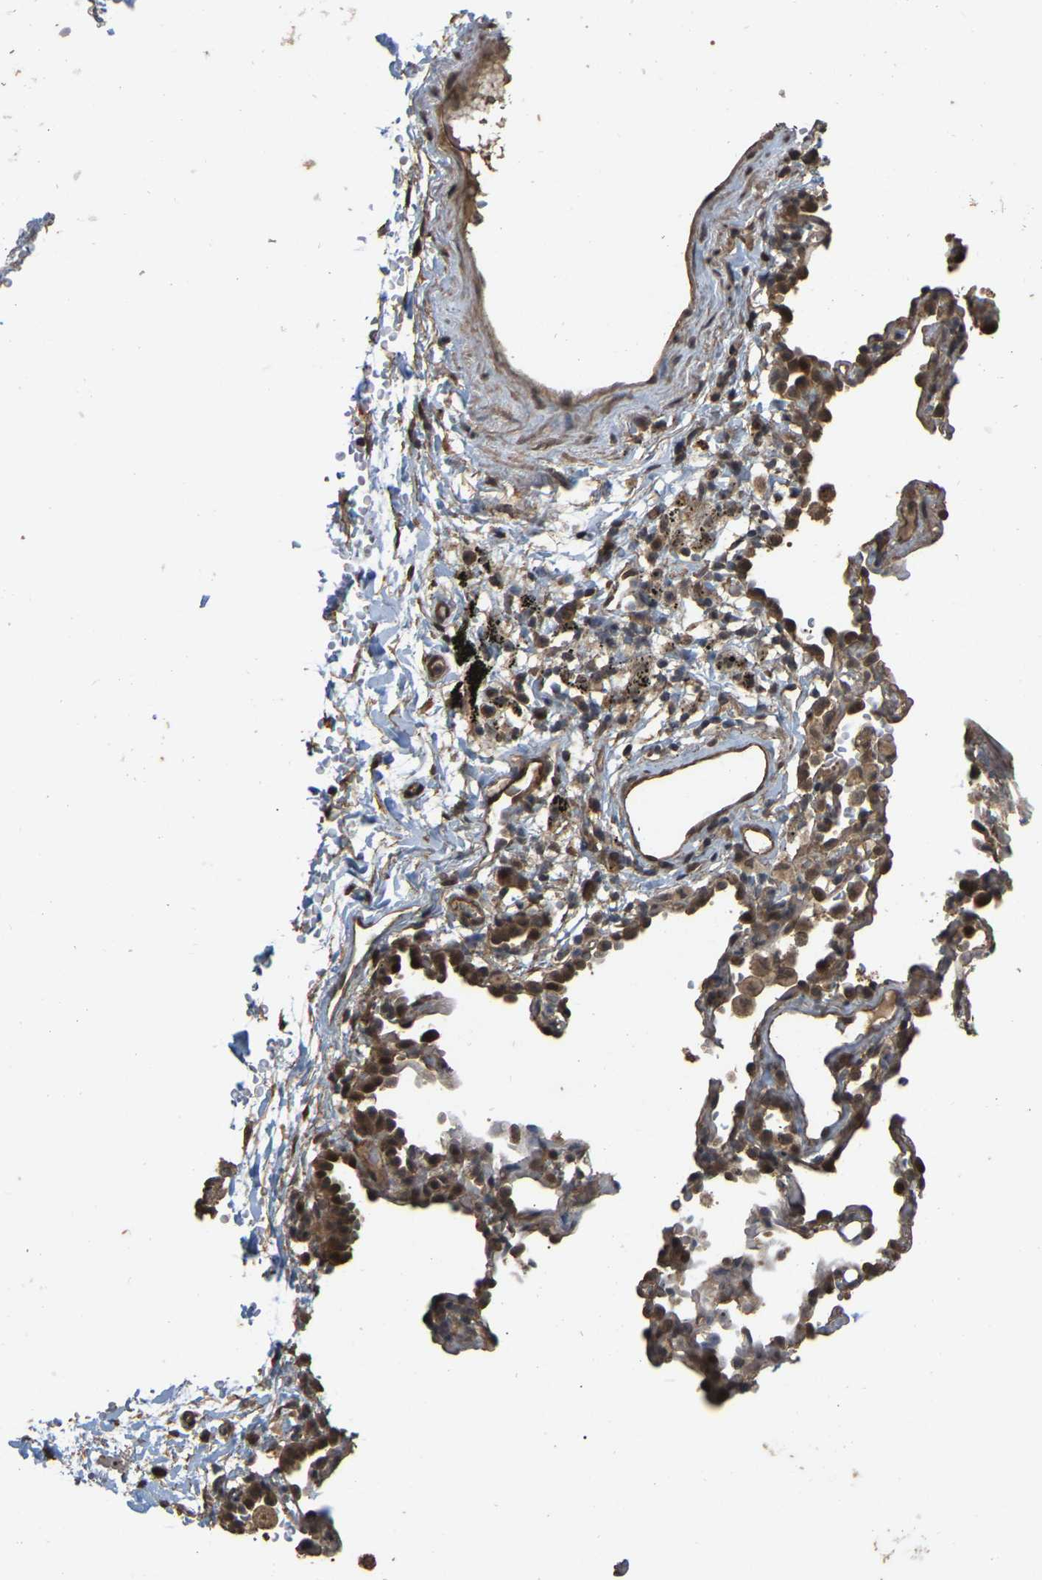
{"staining": {"intensity": "moderate", "quantity": ">75%", "location": "cytoplasmic/membranous,nuclear"}, "tissue": "soft tissue", "cell_type": "Fibroblasts", "image_type": "normal", "snomed": [{"axis": "morphology", "description": "Normal tissue, NOS"}, {"axis": "topography", "description": "Cartilage tissue"}, {"axis": "topography", "description": "Bronchus"}], "caption": "Benign soft tissue was stained to show a protein in brown. There is medium levels of moderate cytoplasmic/membranous,nuclear staining in about >75% of fibroblasts.", "gene": "ARHGAP23", "patient": {"sex": "female", "age": 53}}